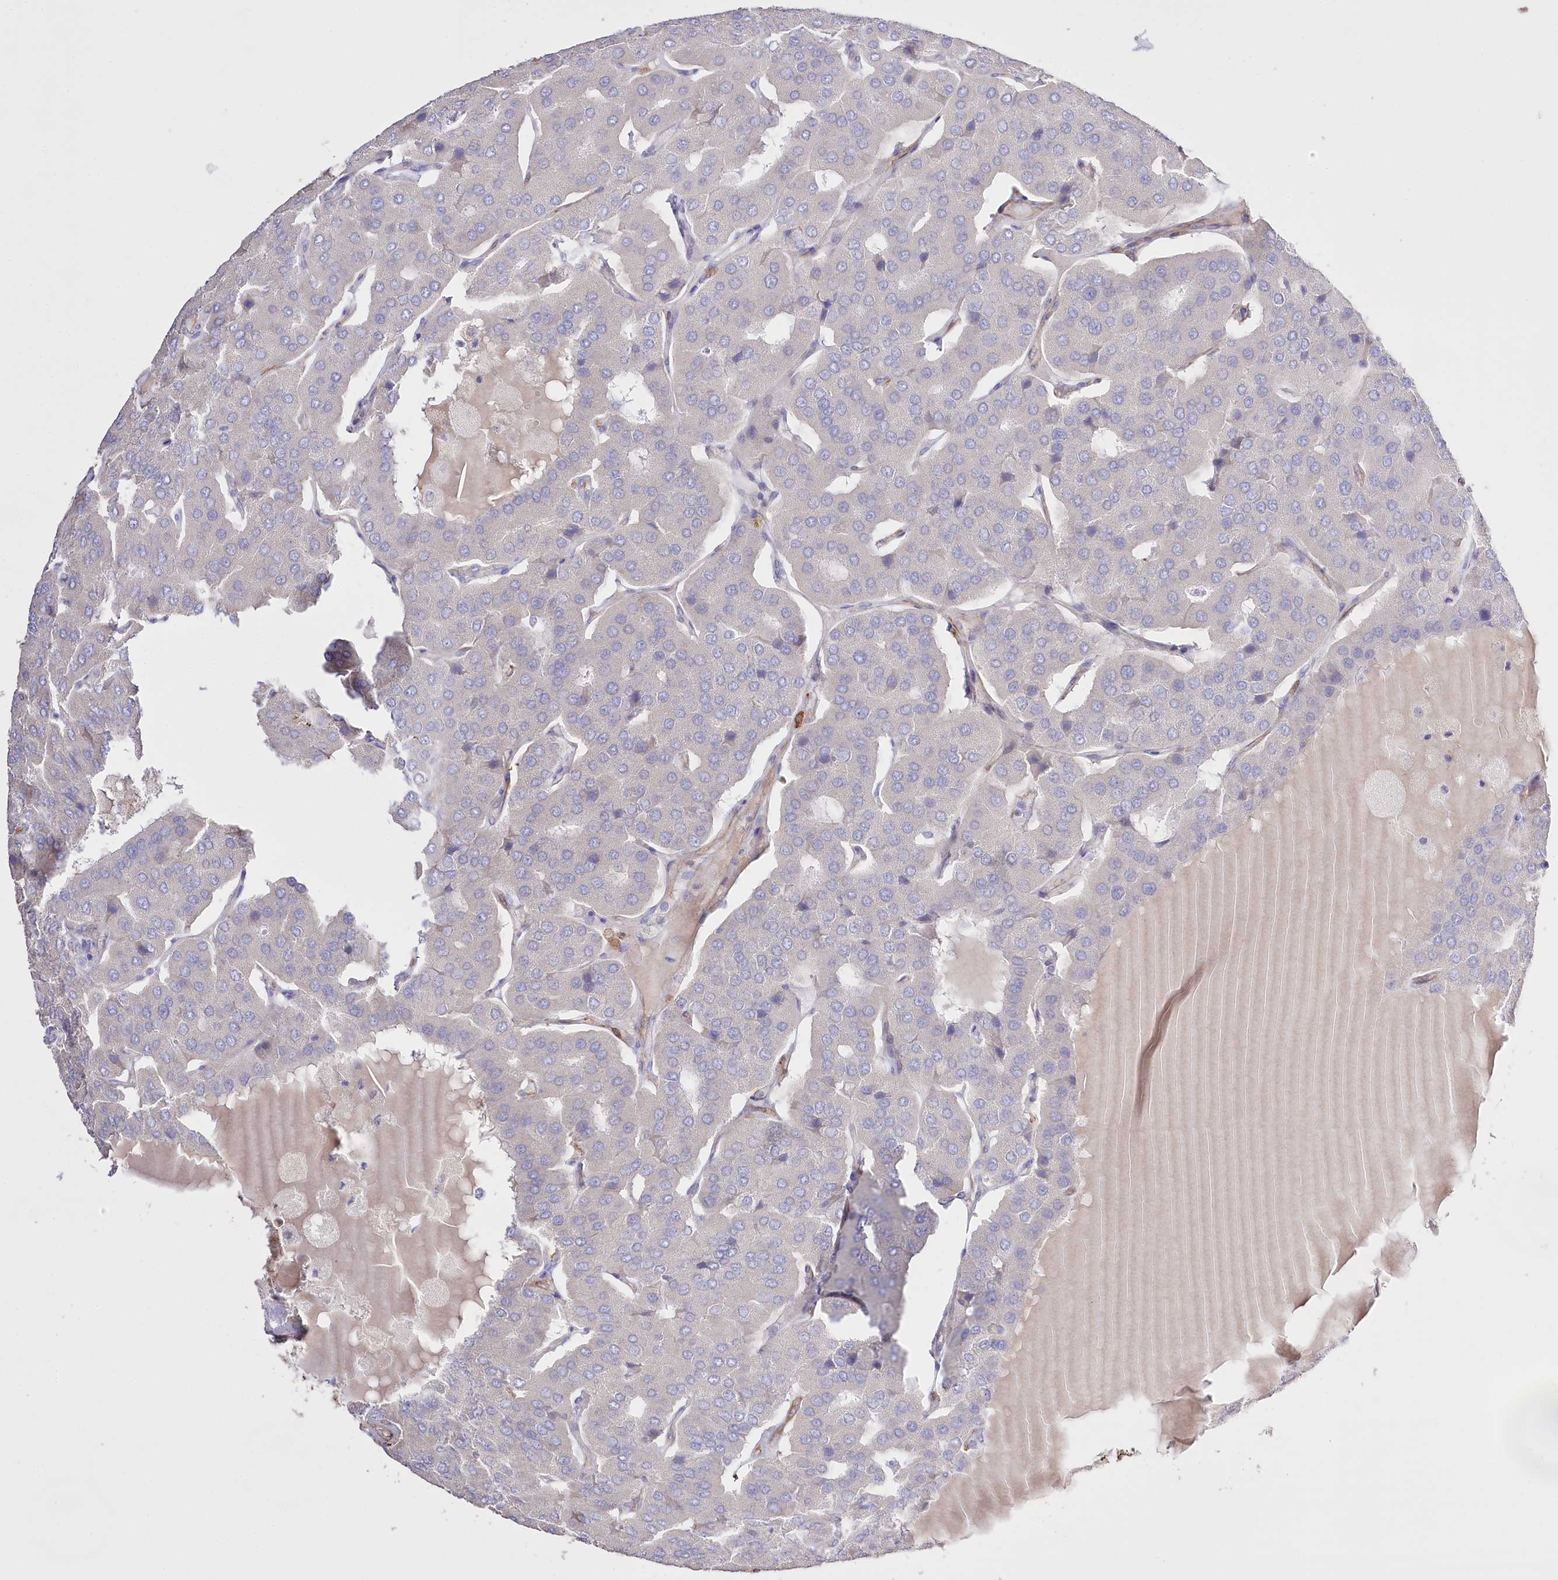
{"staining": {"intensity": "negative", "quantity": "none", "location": "none"}, "tissue": "parathyroid gland", "cell_type": "Glandular cells", "image_type": "normal", "snomed": [{"axis": "morphology", "description": "Normal tissue, NOS"}, {"axis": "morphology", "description": "Adenoma, NOS"}, {"axis": "topography", "description": "Parathyroid gland"}], "caption": "IHC histopathology image of benign parathyroid gland: parathyroid gland stained with DAB displays no significant protein positivity in glandular cells.", "gene": "SLC39A10", "patient": {"sex": "female", "age": 86}}